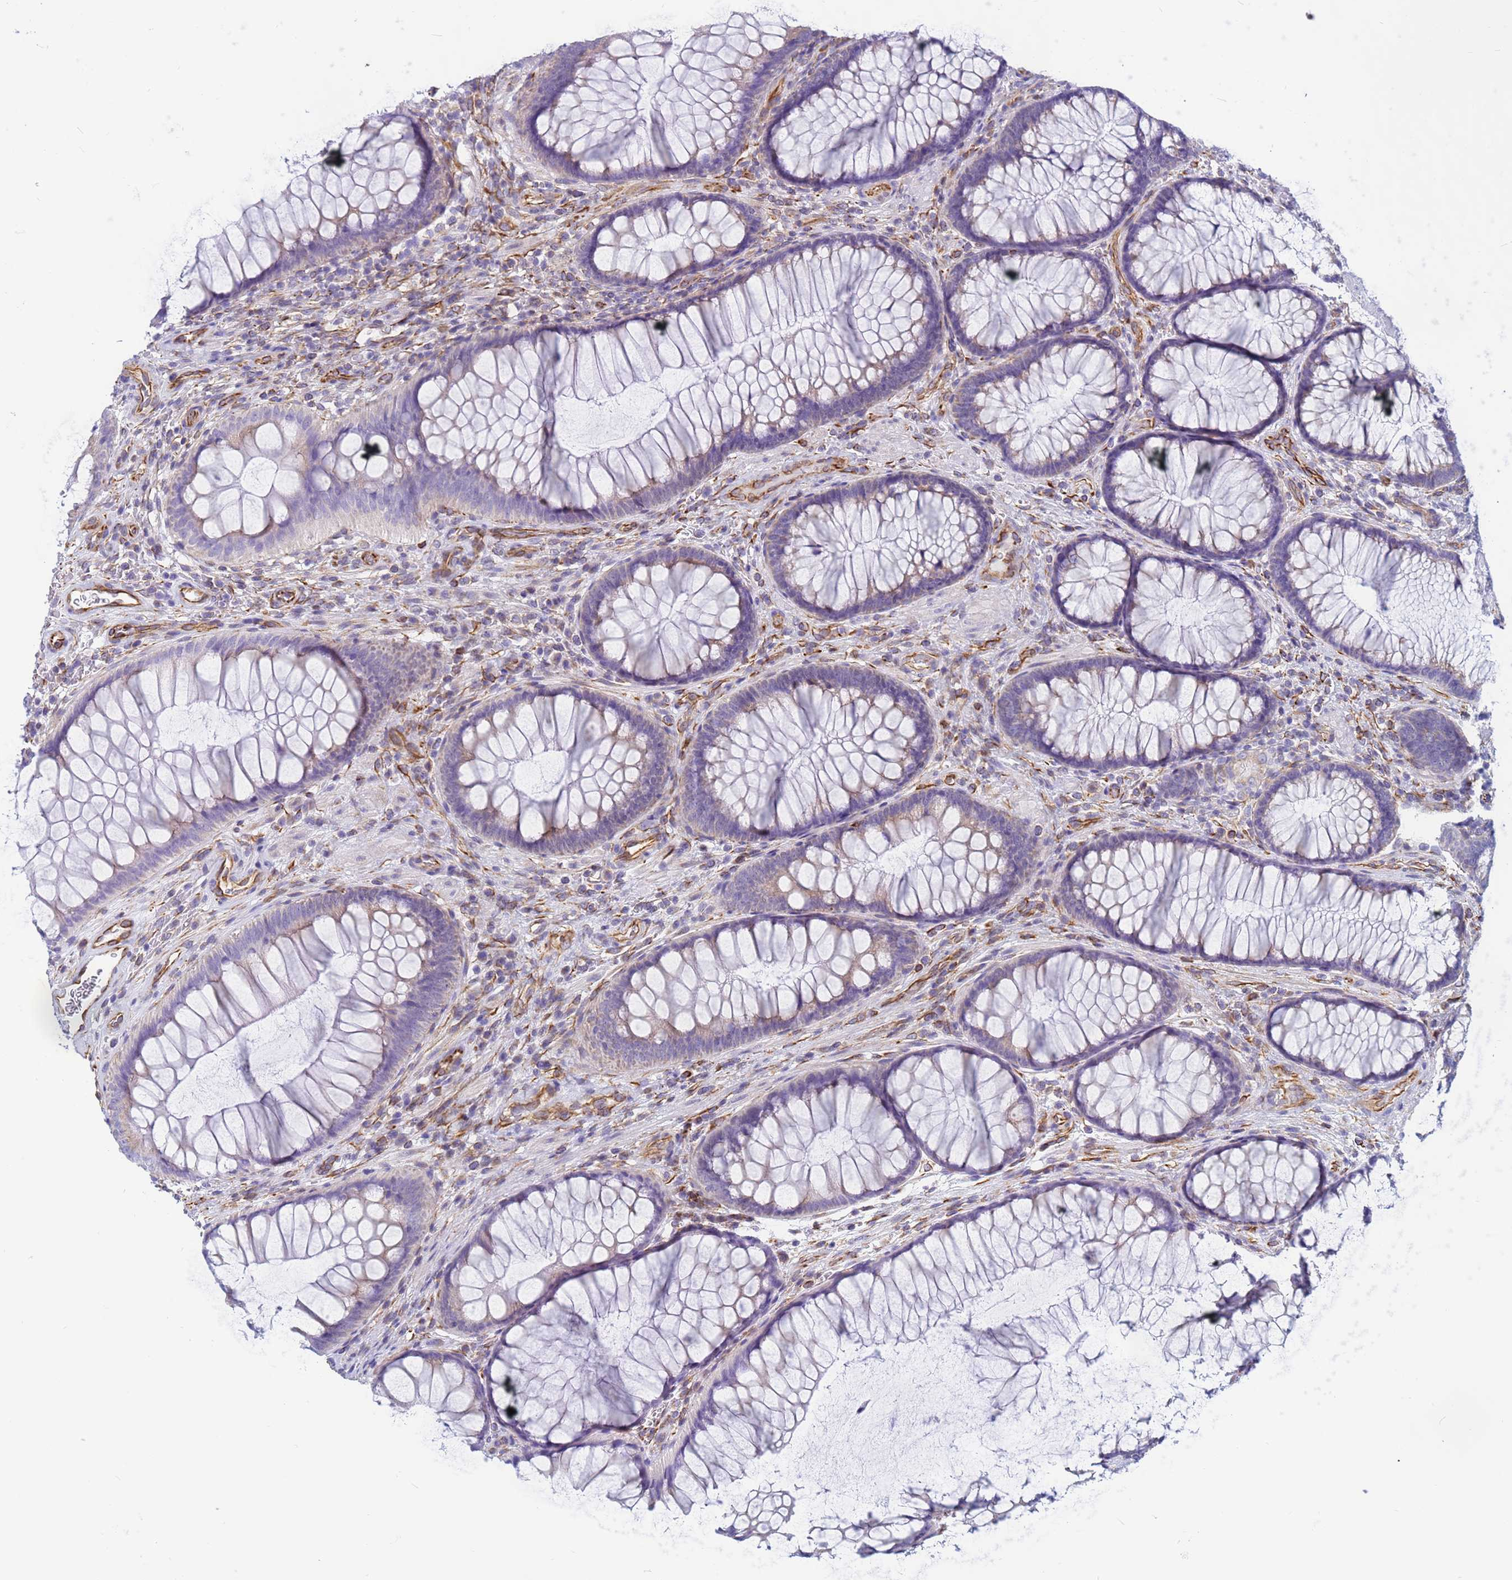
{"staining": {"intensity": "strong", "quantity": ">75%", "location": "cytoplasmic/membranous"}, "tissue": "colon", "cell_type": "Endothelial cells", "image_type": "normal", "snomed": [{"axis": "morphology", "description": "Normal tissue, NOS"}, {"axis": "topography", "description": "Colon"}], "caption": "Colon stained for a protein (brown) exhibits strong cytoplasmic/membranous positive positivity in approximately >75% of endothelial cells.", "gene": "UBXN2B", "patient": {"sex": "female", "age": 82}}